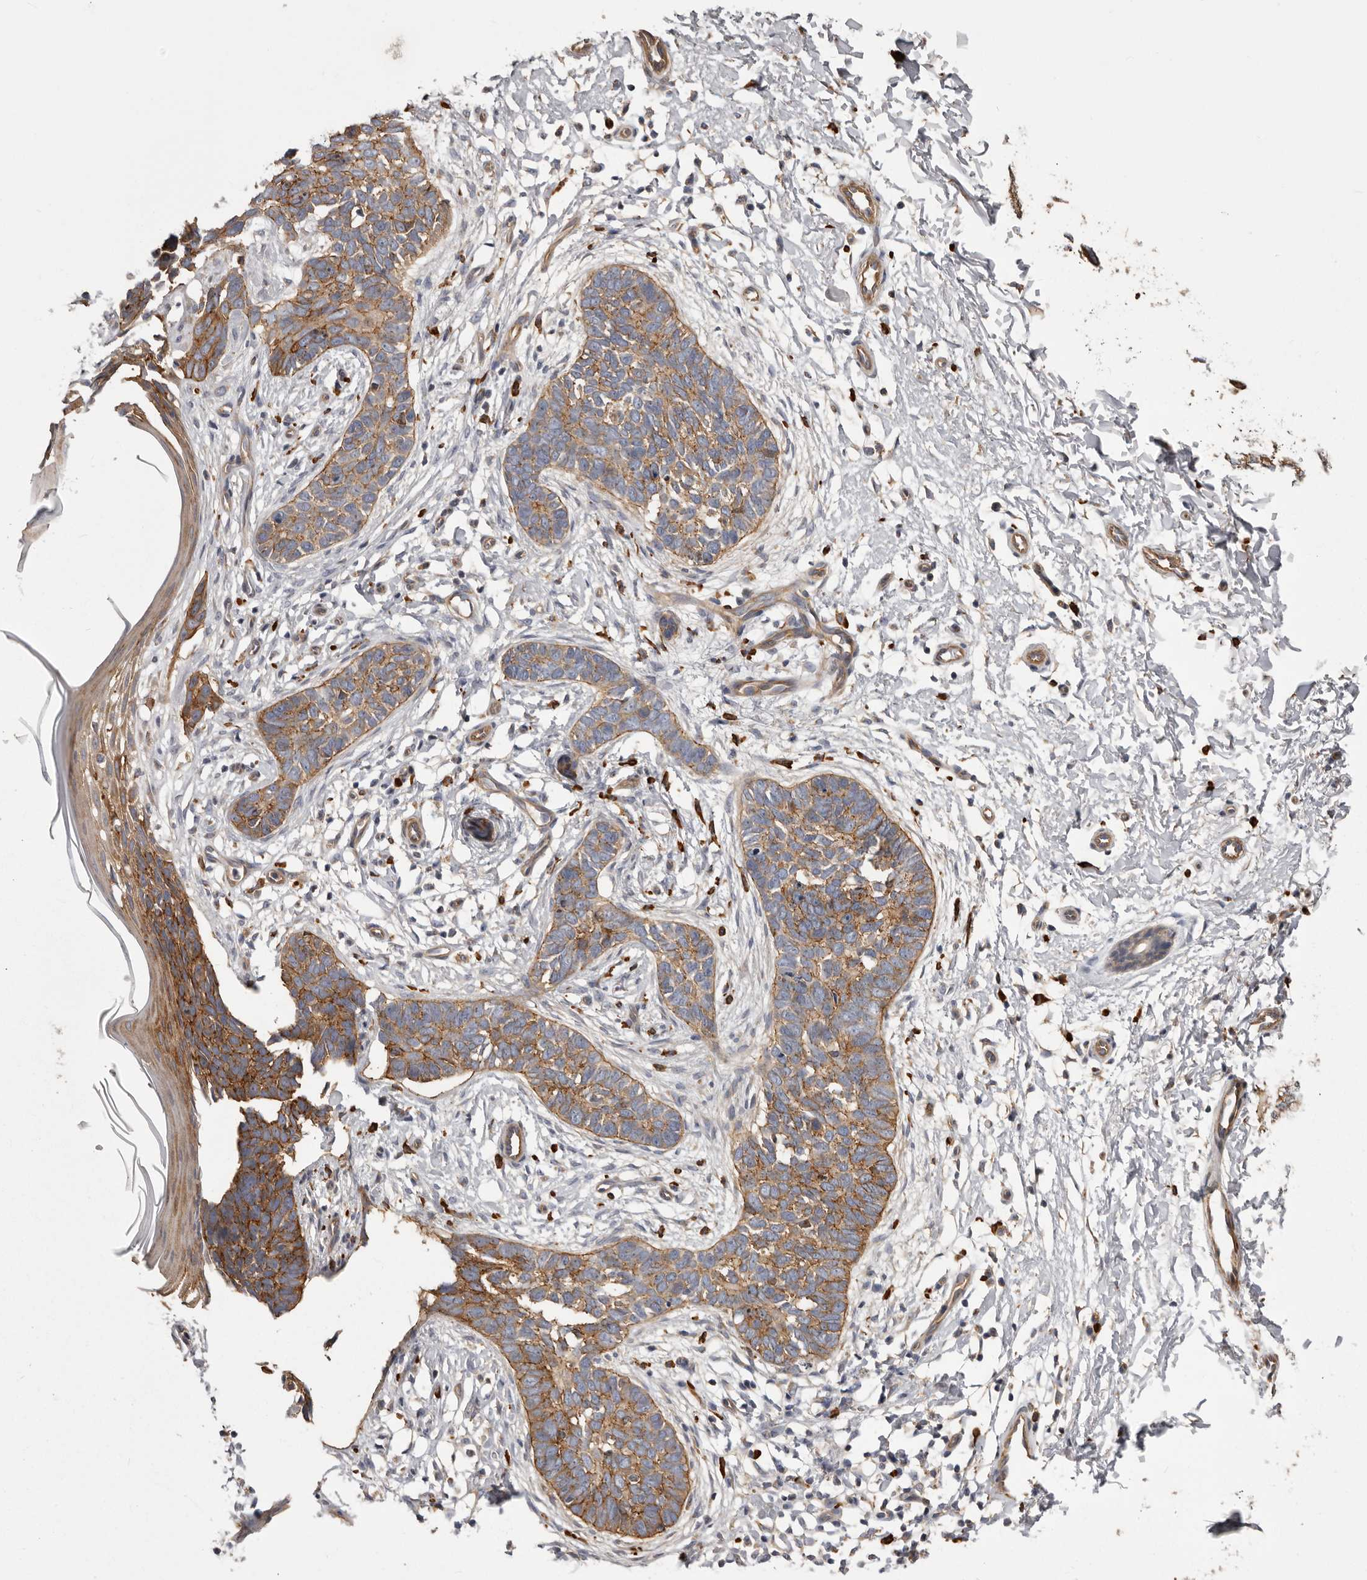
{"staining": {"intensity": "moderate", "quantity": ">75%", "location": "cytoplasmic/membranous"}, "tissue": "skin cancer", "cell_type": "Tumor cells", "image_type": "cancer", "snomed": [{"axis": "morphology", "description": "Normal tissue, NOS"}, {"axis": "morphology", "description": "Basal cell carcinoma"}, {"axis": "topography", "description": "Skin"}], "caption": "Moderate cytoplasmic/membranous protein positivity is identified in about >75% of tumor cells in skin cancer.", "gene": "ENAH", "patient": {"sex": "male", "age": 77}}